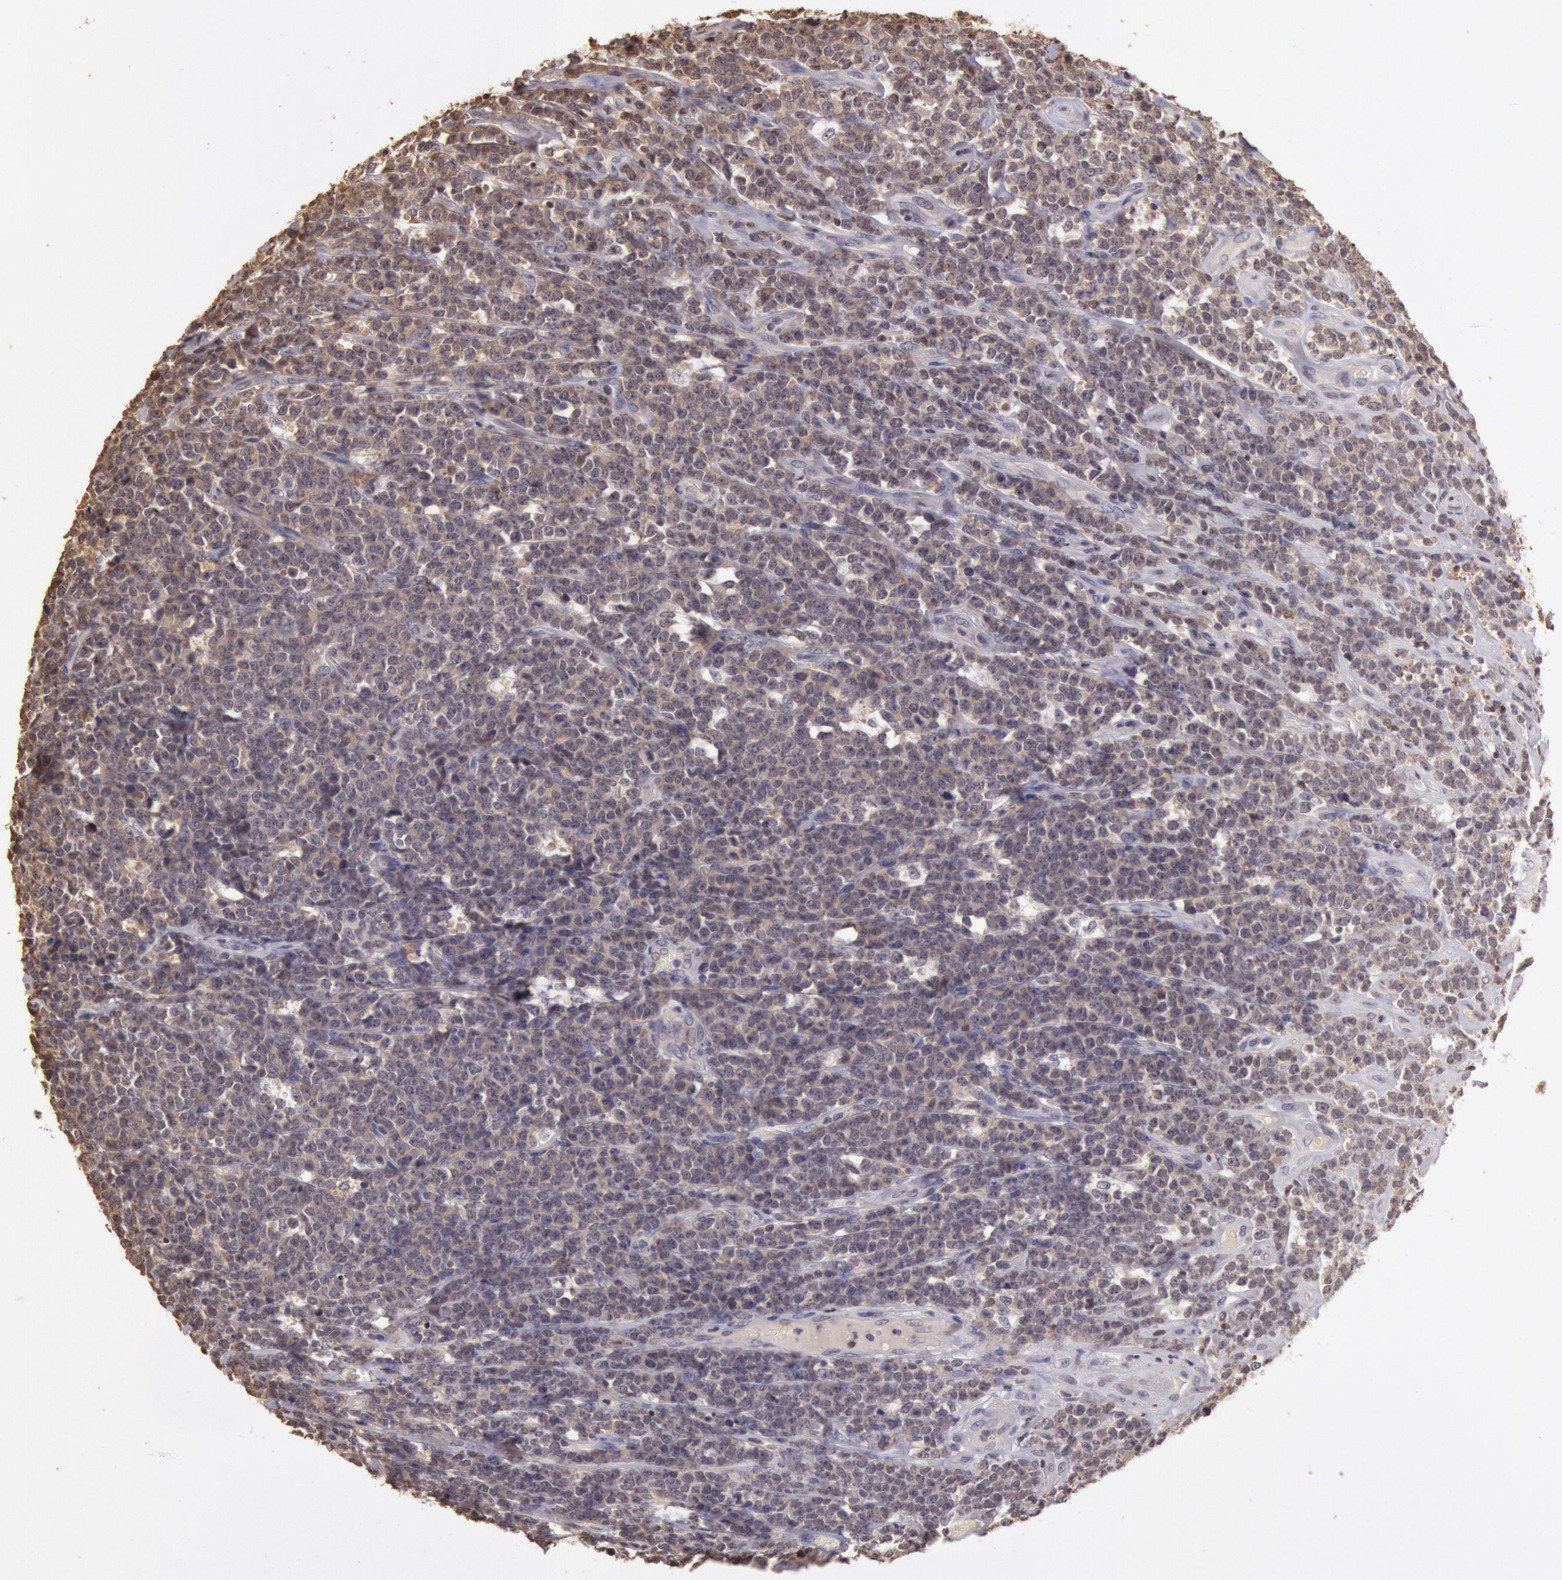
{"staining": {"intensity": "weak", "quantity": "25%-75%", "location": "cytoplasmic/membranous"}, "tissue": "lymphoma", "cell_type": "Tumor cells", "image_type": "cancer", "snomed": [{"axis": "morphology", "description": "Malignant lymphoma, non-Hodgkin's type, High grade"}, {"axis": "topography", "description": "Small intestine"}, {"axis": "topography", "description": "Colon"}], "caption": "The histopathology image shows a brown stain indicating the presence of a protein in the cytoplasmic/membranous of tumor cells in malignant lymphoma, non-Hodgkin's type (high-grade).", "gene": "SOD1", "patient": {"sex": "male", "age": 8}}